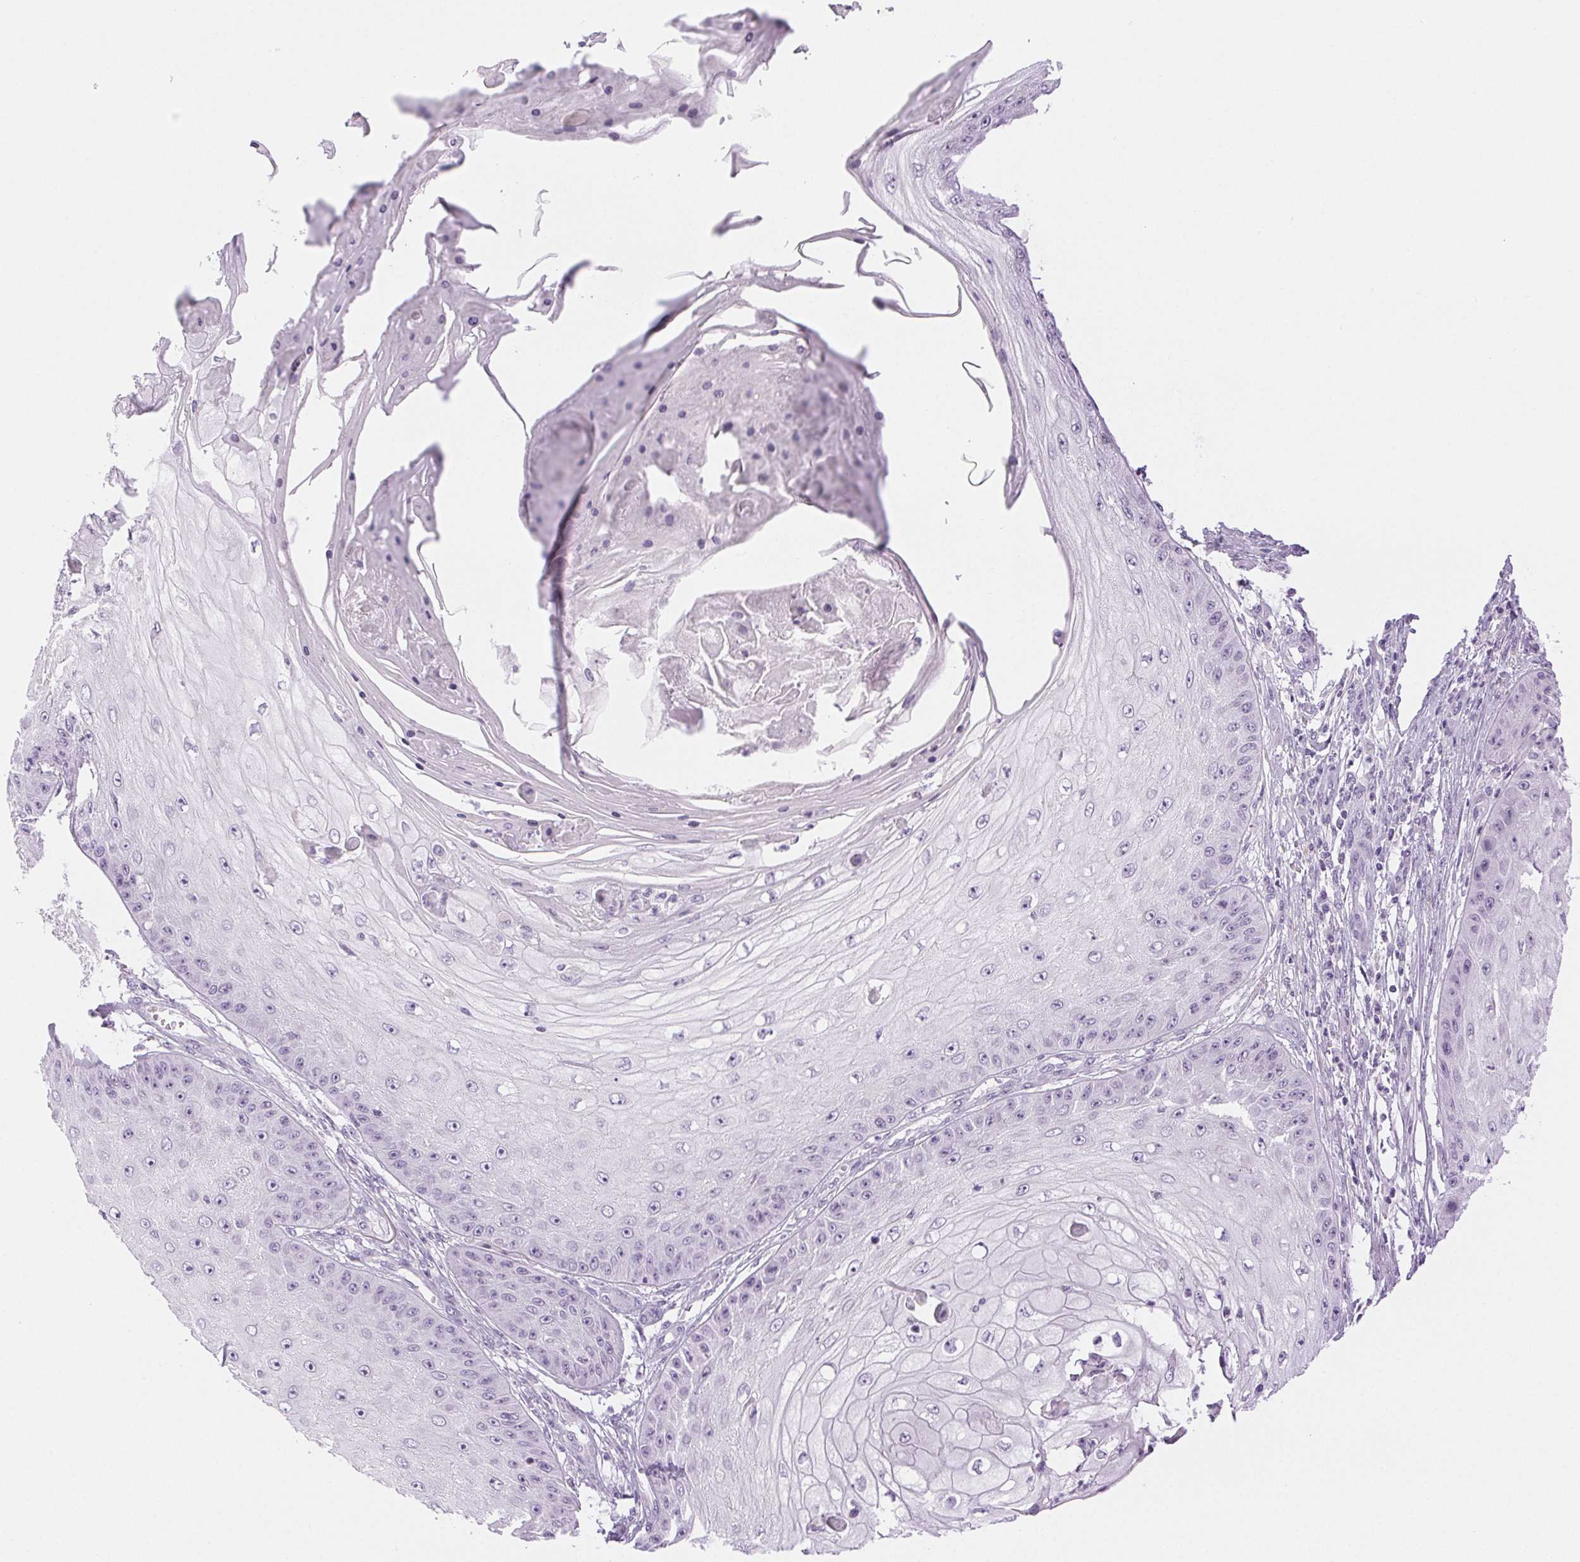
{"staining": {"intensity": "negative", "quantity": "none", "location": "none"}, "tissue": "skin cancer", "cell_type": "Tumor cells", "image_type": "cancer", "snomed": [{"axis": "morphology", "description": "Squamous cell carcinoma, NOS"}, {"axis": "topography", "description": "Skin"}], "caption": "Skin cancer (squamous cell carcinoma) stained for a protein using IHC reveals no staining tumor cells.", "gene": "SLC5A2", "patient": {"sex": "male", "age": 70}}